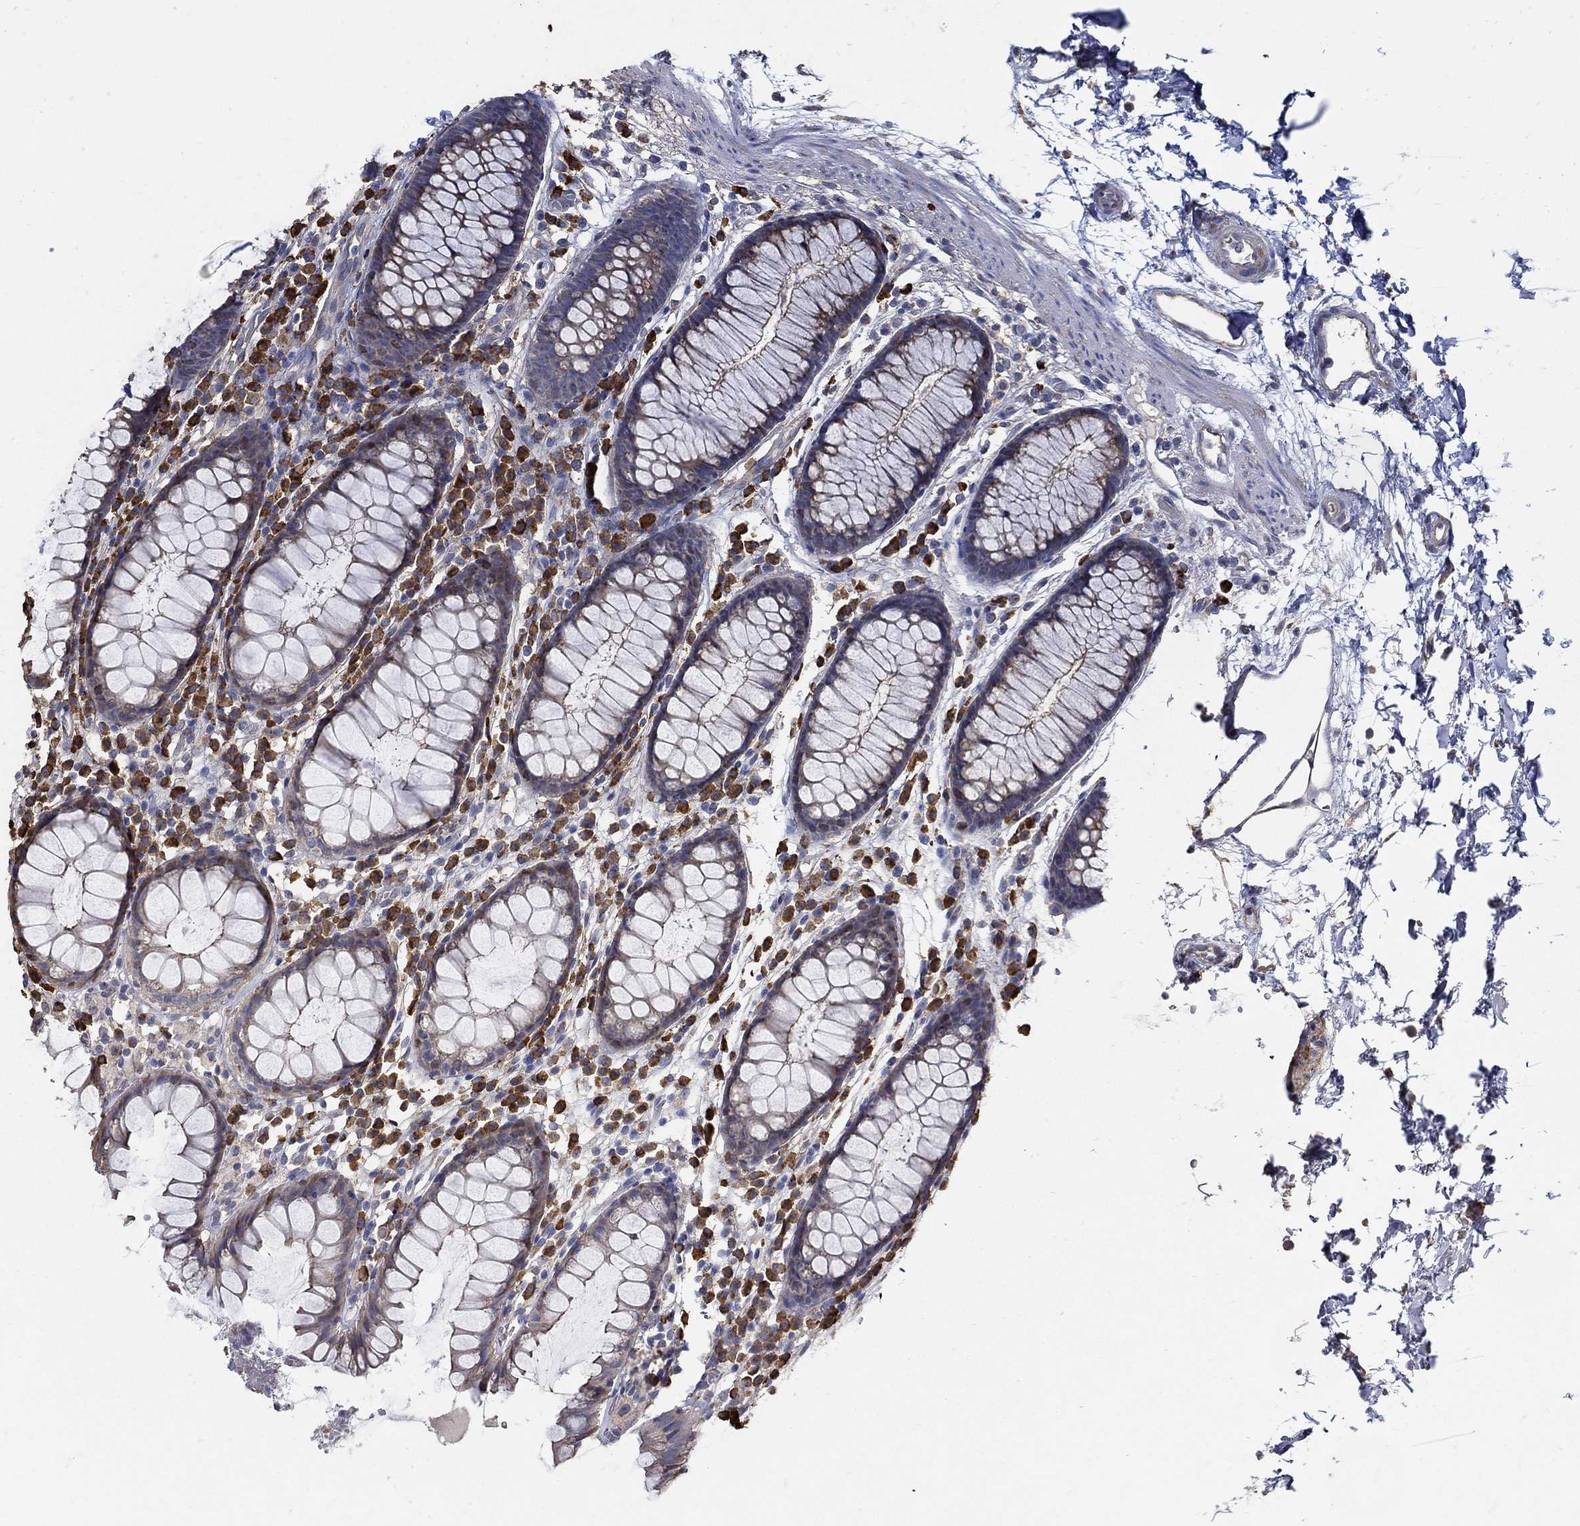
{"staining": {"intensity": "negative", "quantity": "none", "location": "none"}, "tissue": "colon", "cell_type": "Endothelial cells", "image_type": "normal", "snomed": [{"axis": "morphology", "description": "Normal tissue, NOS"}, {"axis": "topography", "description": "Colon"}], "caption": "An image of colon stained for a protein displays no brown staining in endothelial cells. The staining is performed using DAB brown chromogen with nuclei counter-stained in using hematoxylin.", "gene": "EMILIN3", "patient": {"sex": "male", "age": 76}}